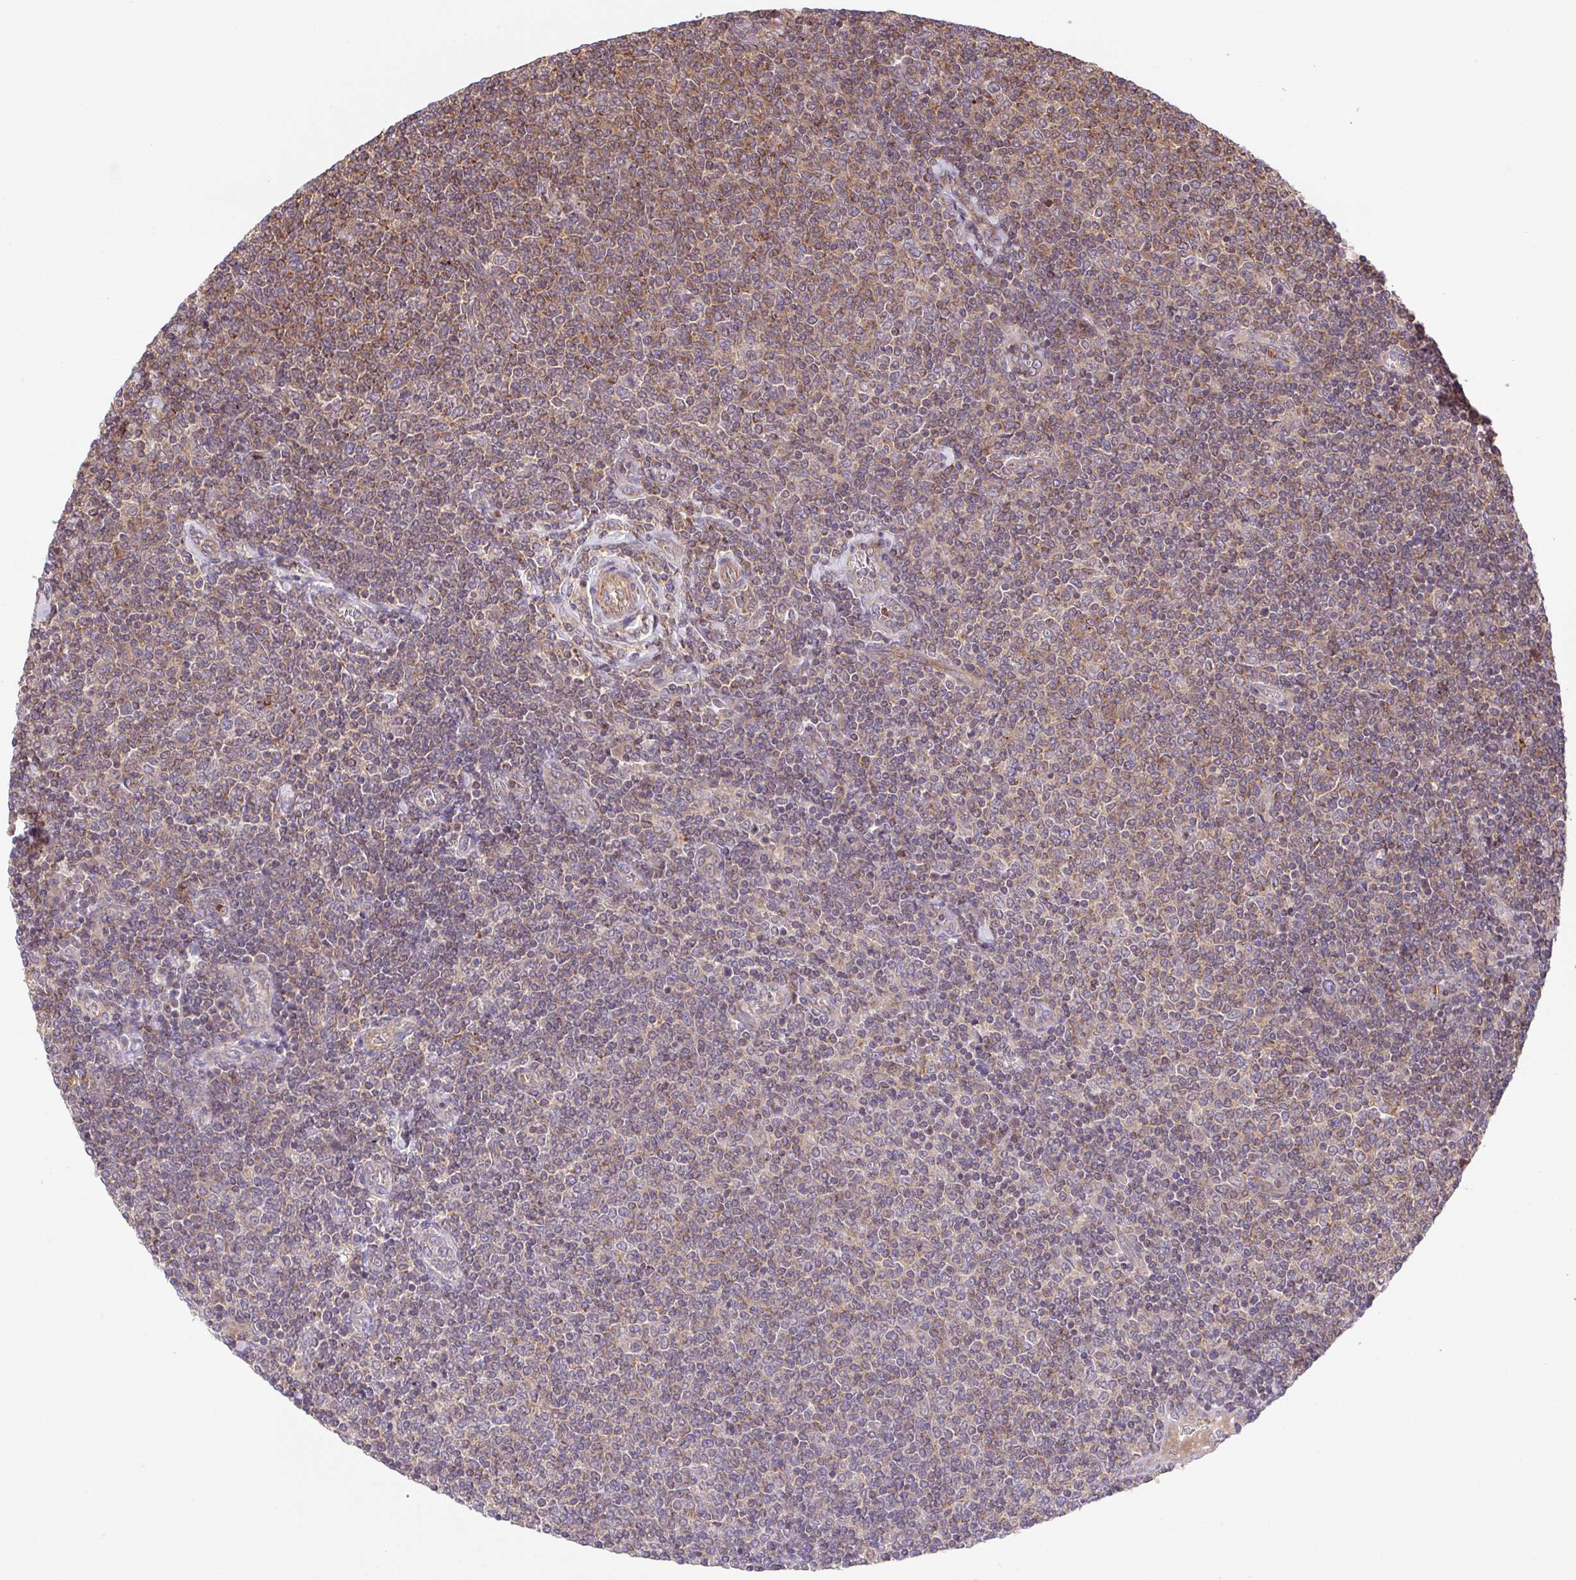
{"staining": {"intensity": "weak", "quantity": ">75%", "location": "cytoplasmic/membranous"}, "tissue": "lymphoma", "cell_type": "Tumor cells", "image_type": "cancer", "snomed": [{"axis": "morphology", "description": "Malignant lymphoma, non-Hodgkin's type, Low grade"}, {"axis": "topography", "description": "Lymph node"}], "caption": "High-magnification brightfield microscopy of lymphoma stained with DAB (3,3'-diaminobenzidine) (brown) and counterstained with hematoxylin (blue). tumor cells exhibit weak cytoplasmic/membranous positivity is identified in about>75% of cells.", "gene": "IDE", "patient": {"sex": "male", "age": 52}}